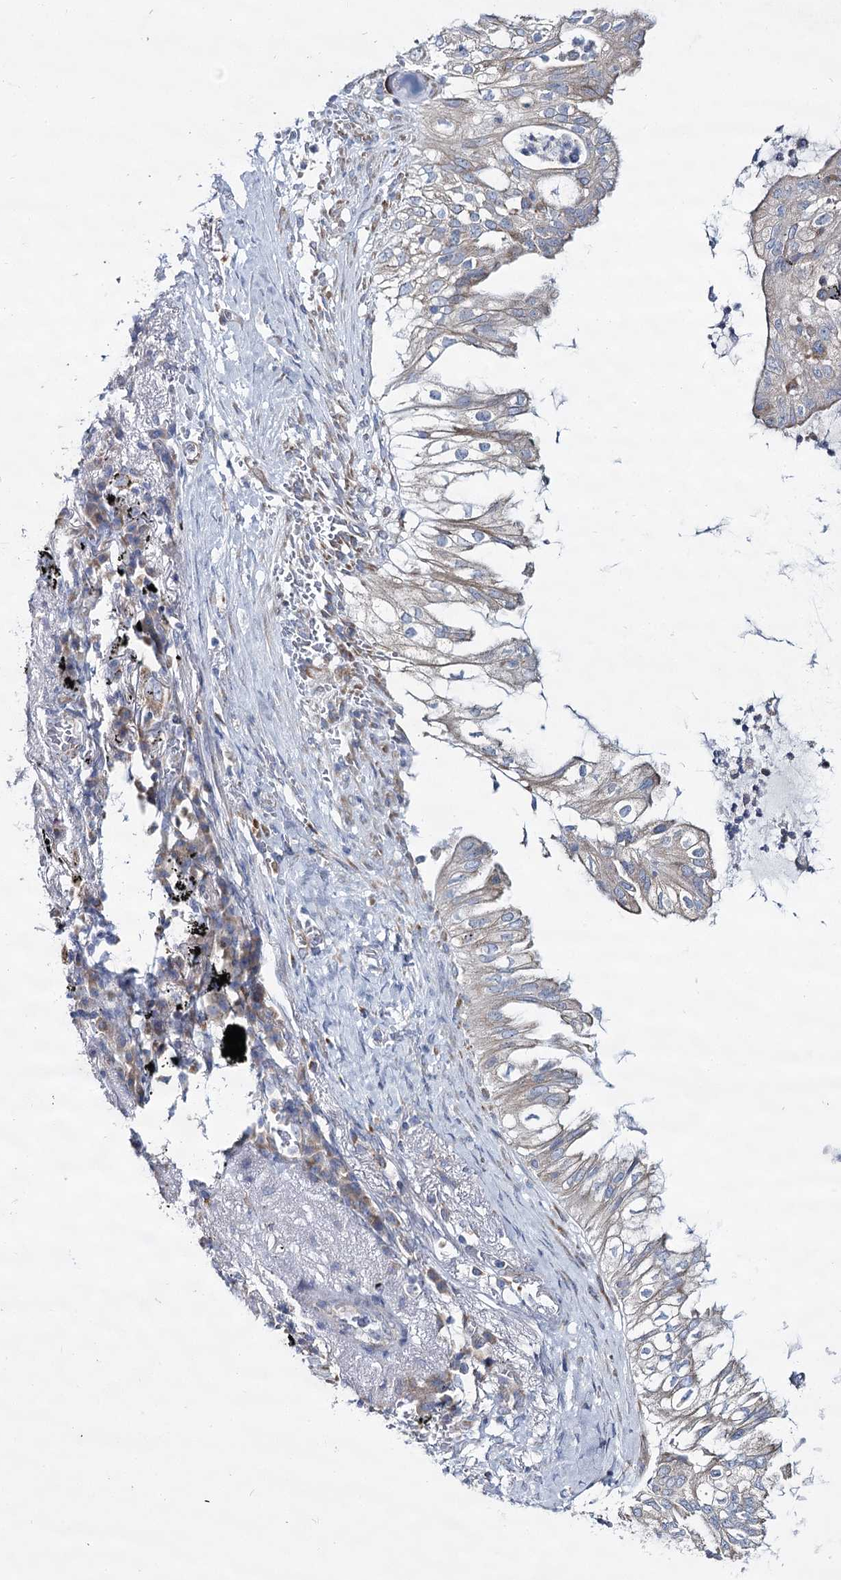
{"staining": {"intensity": "negative", "quantity": "none", "location": "none"}, "tissue": "lung cancer", "cell_type": "Tumor cells", "image_type": "cancer", "snomed": [{"axis": "morphology", "description": "Adenocarcinoma, NOS"}, {"axis": "topography", "description": "Lung"}], "caption": "High magnification brightfield microscopy of lung adenocarcinoma stained with DAB (brown) and counterstained with hematoxylin (blue): tumor cells show no significant staining.", "gene": "THUMPD3", "patient": {"sex": "female", "age": 70}}